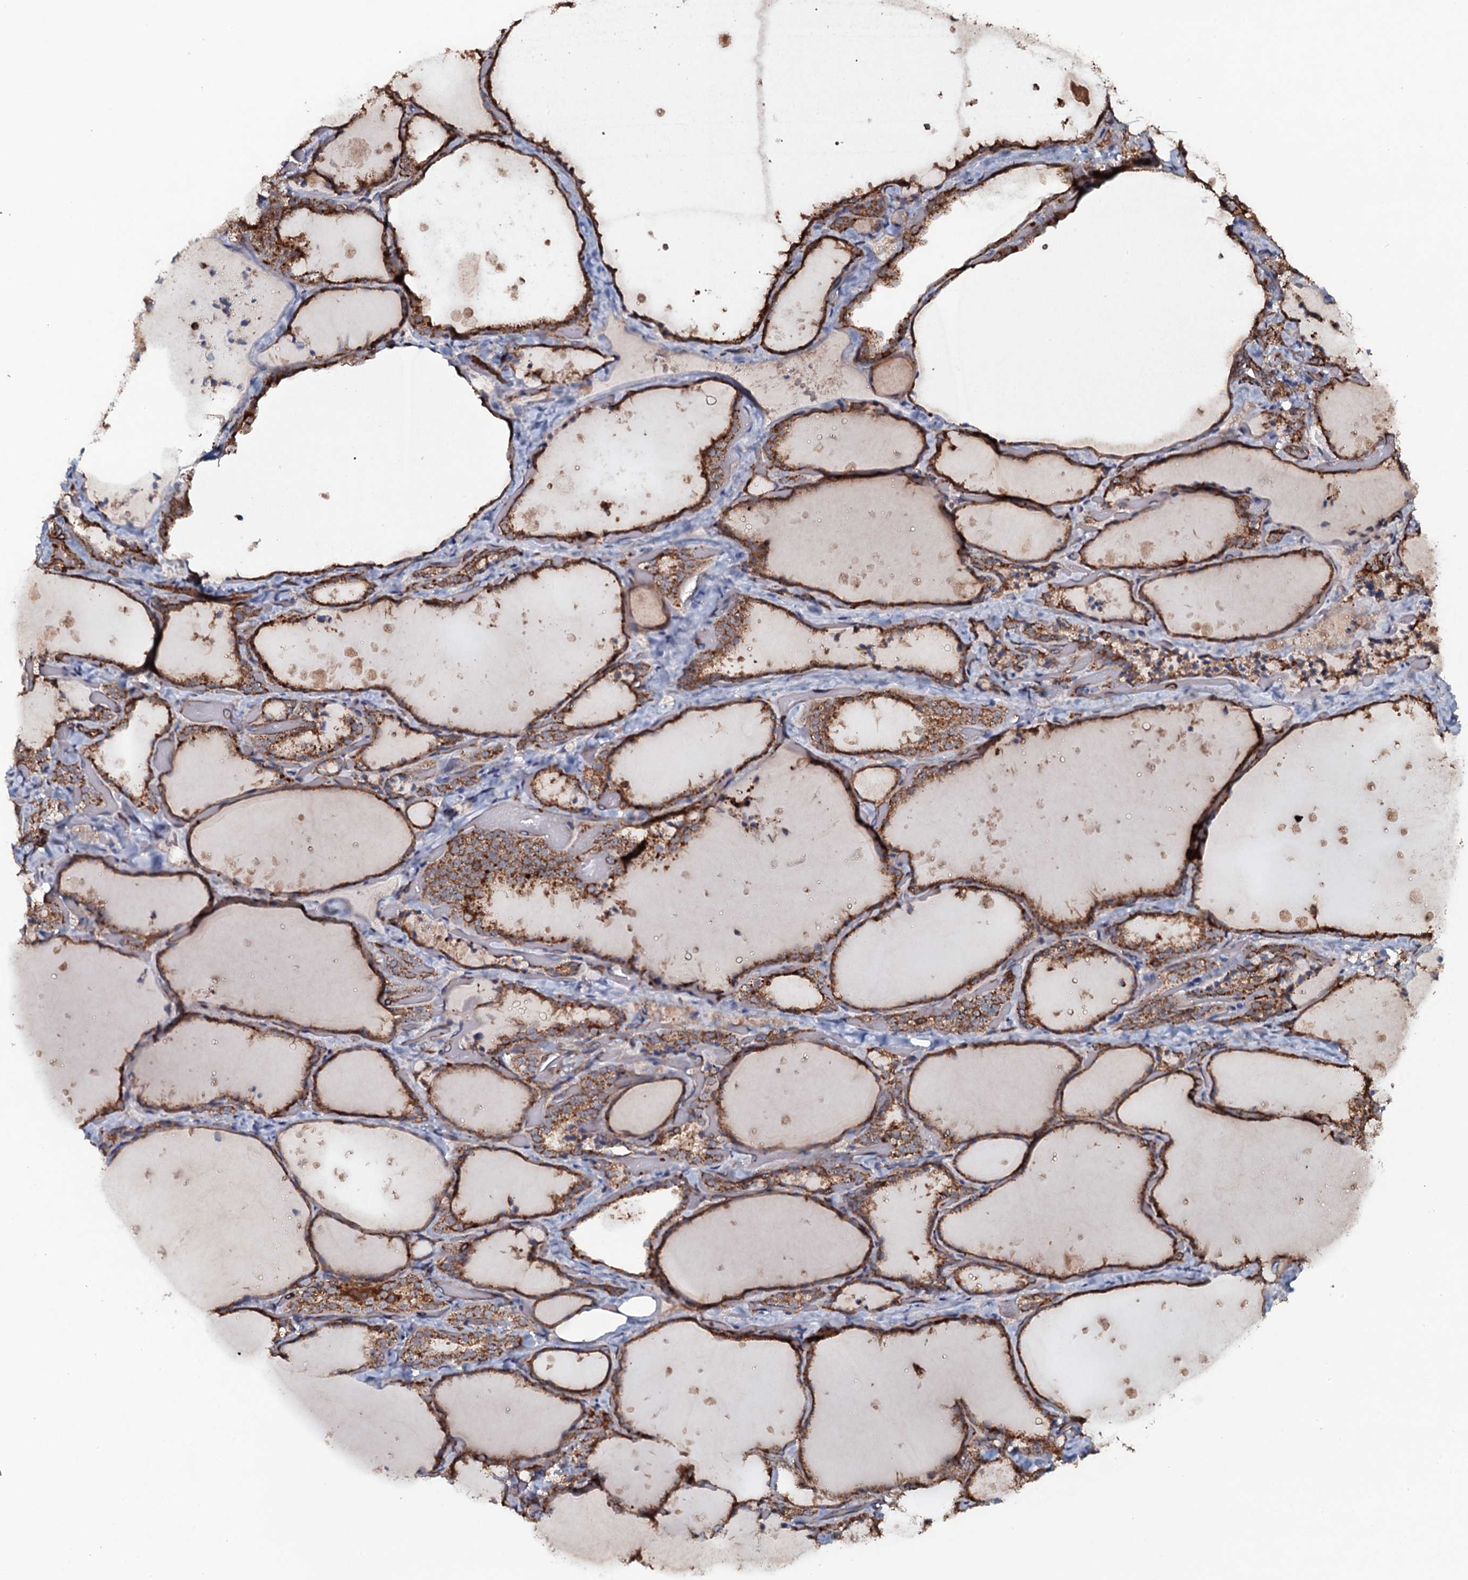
{"staining": {"intensity": "moderate", "quantity": ">75%", "location": "cytoplasmic/membranous"}, "tissue": "thyroid gland", "cell_type": "Glandular cells", "image_type": "normal", "snomed": [{"axis": "morphology", "description": "Normal tissue, NOS"}, {"axis": "topography", "description": "Thyroid gland"}], "caption": "Immunohistochemistry (DAB (3,3'-diaminobenzidine)) staining of normal human thyroid gland displays moderate cytoplasmic/membranous protein positivity in about >75% of glandular cells. The staining was performed using DAB to visualize the protein expression in brown, while the nuclei were stained in blue with hematoxylin (Magnification: 20x).", "gene": "VWA8", "patient": {"sex": "female", "age": 44}}